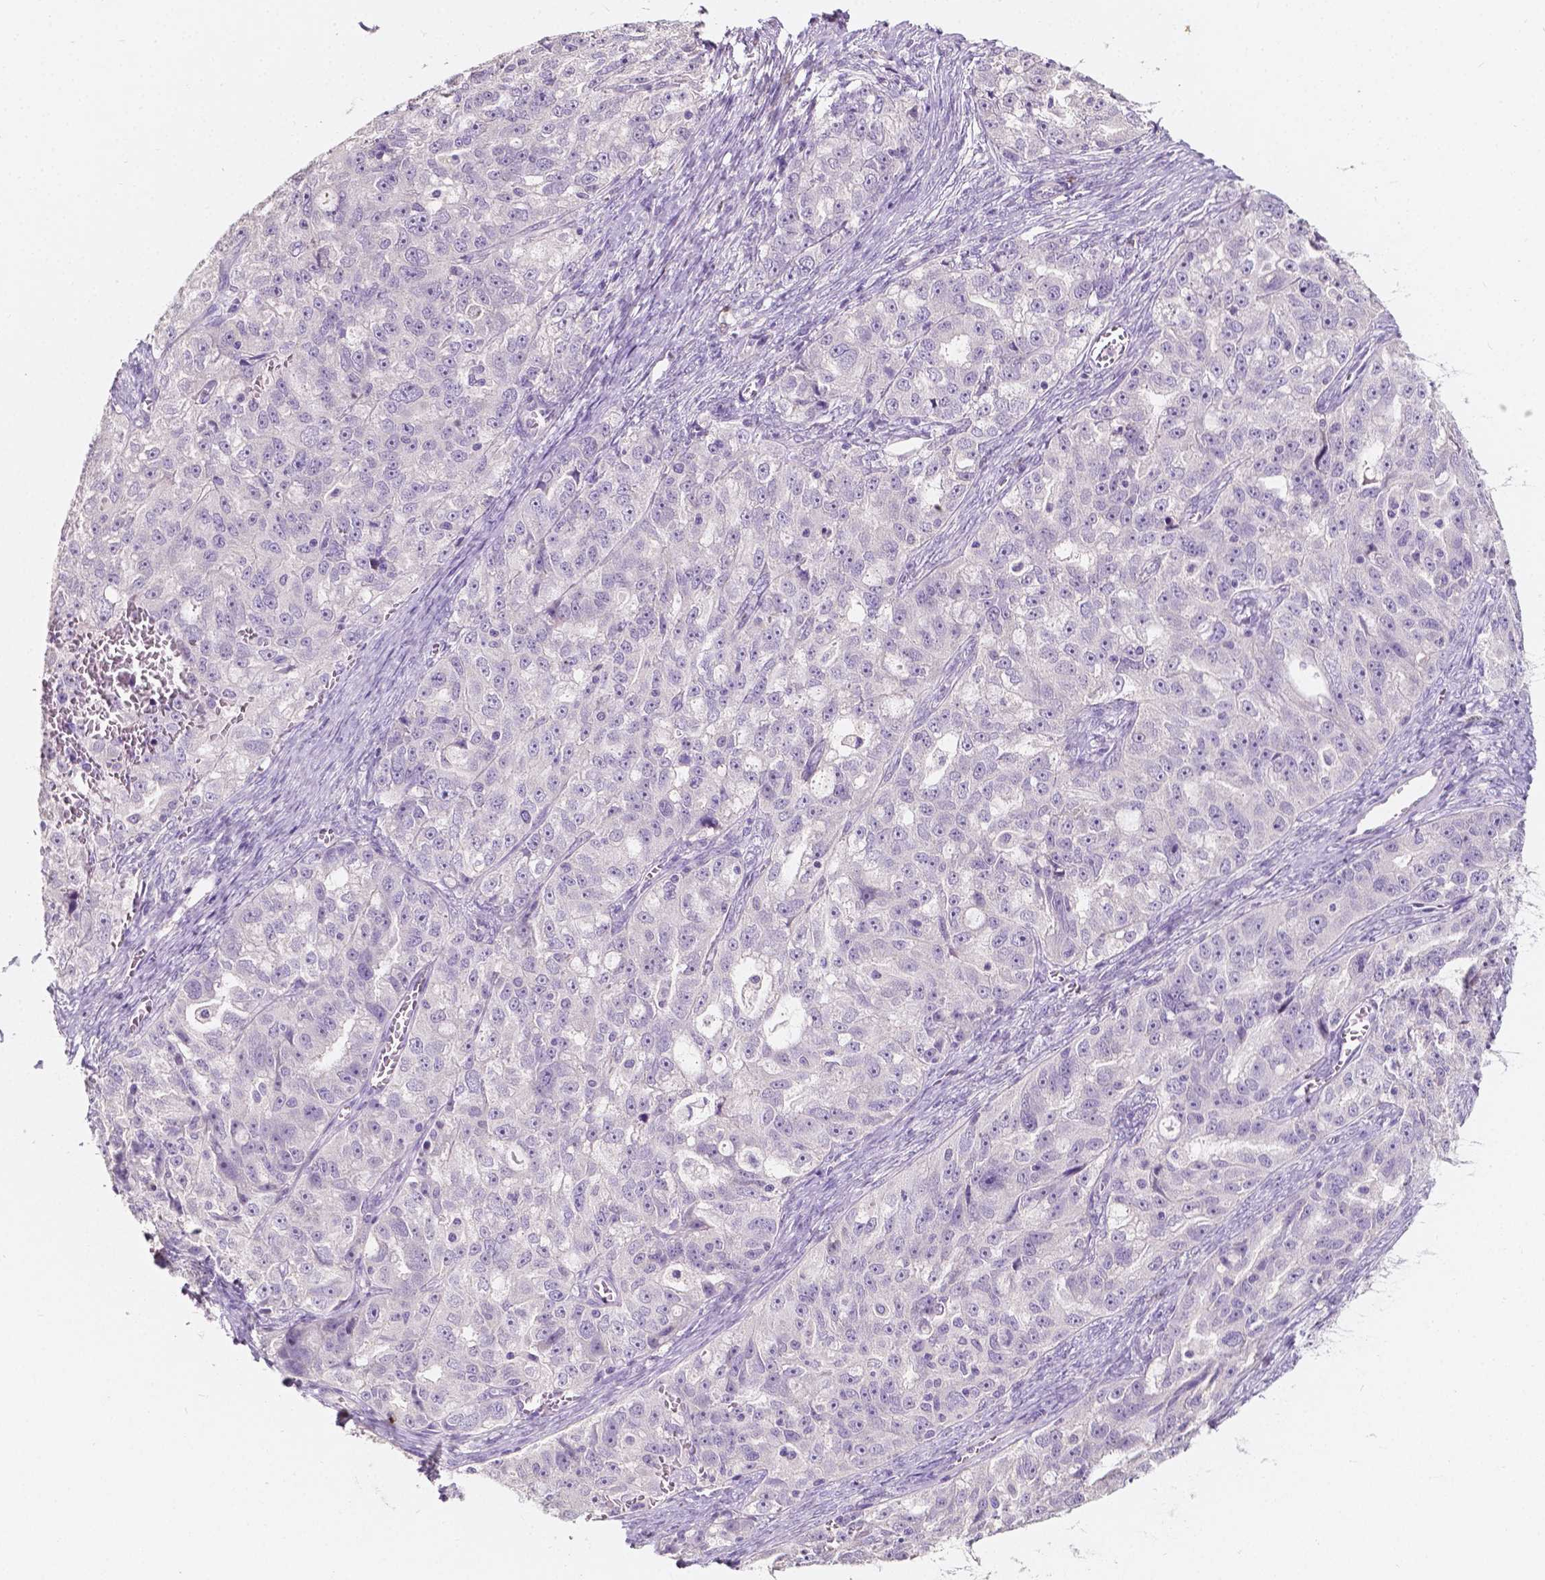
{"staining": {"intensity": "negative", "quantity": "none", "location": "none"}, "tissue": "ovarian cancer", "cell_type": "Tumor cells", "image_type": "cancer", "snomed": [{"axis": "morphology", "description": "Cystadenocarcinoma, serous, NOS"}, {"axis": "topography", "description": "Ovary"}], "caption": "Ovarian cancer (serous cystadenocarcinoma) was stained to show a protein in brown. There is no significant staining in tumor cells.", "gene": "TAL1", "patient": {"sex": "female", "age": 51}}